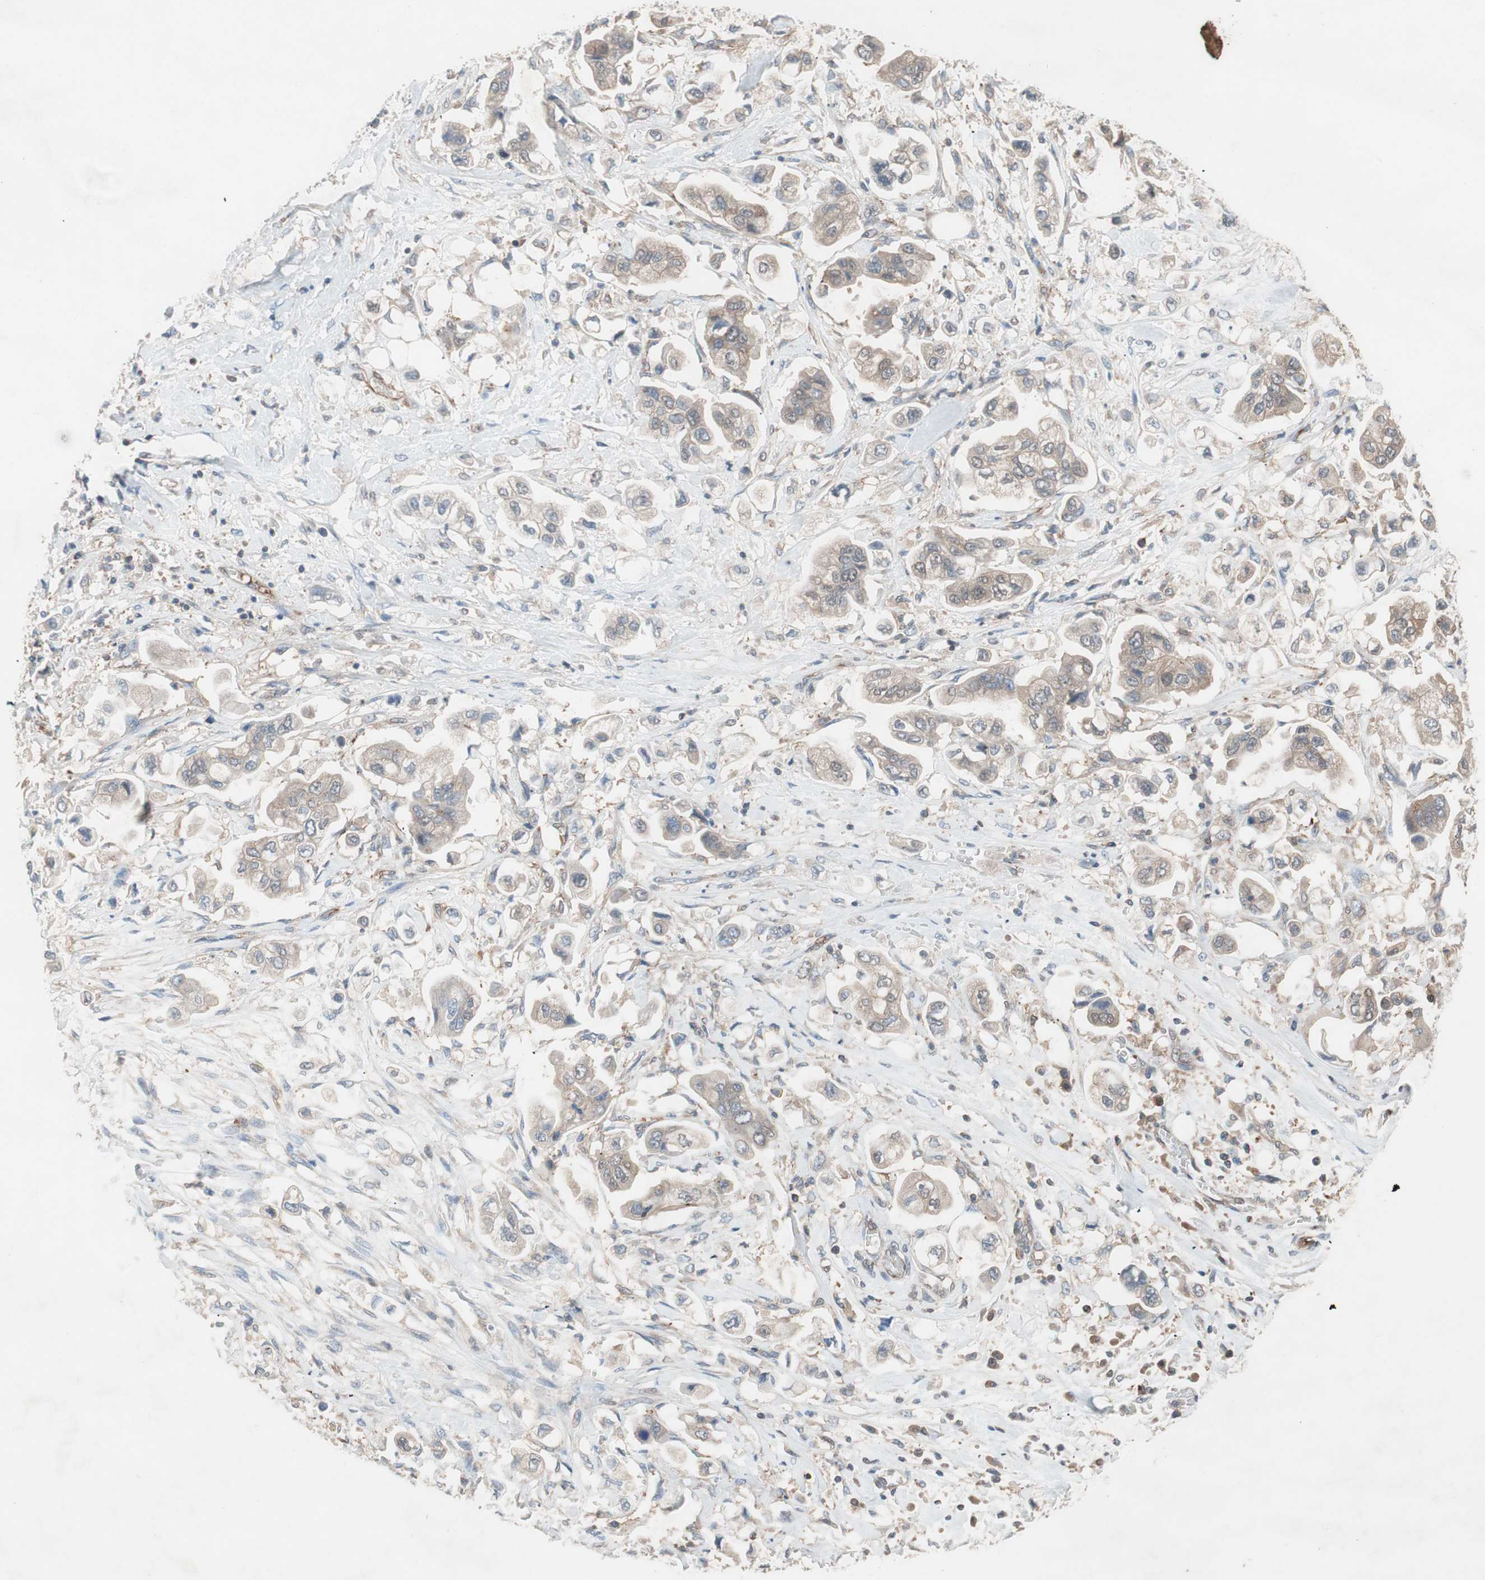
{"staining": {"intensity": "weak", "quantity": "<25%", "location": "cytoplasmic/membranous"}, "tissue": "stomach cancer", "cell_type": "Tumor cells", "image_type": "cancer", "snomed": [{"axis": "morphology", "description": "Adenocarcinoma, NOS"}, {"axis": "topography", "description": "Stomach"}], "caption": "Stomach cancer was stained to show a protein in brown. There is no significant expression in tumor cells. The staining was performed using DAB to visualize the protein expression in brown, while the nuclei were stained in blue with hematoxylin (Magnification: 20x).", "gene": "GALT", "patient": {"sex": "male", "age": 62}}